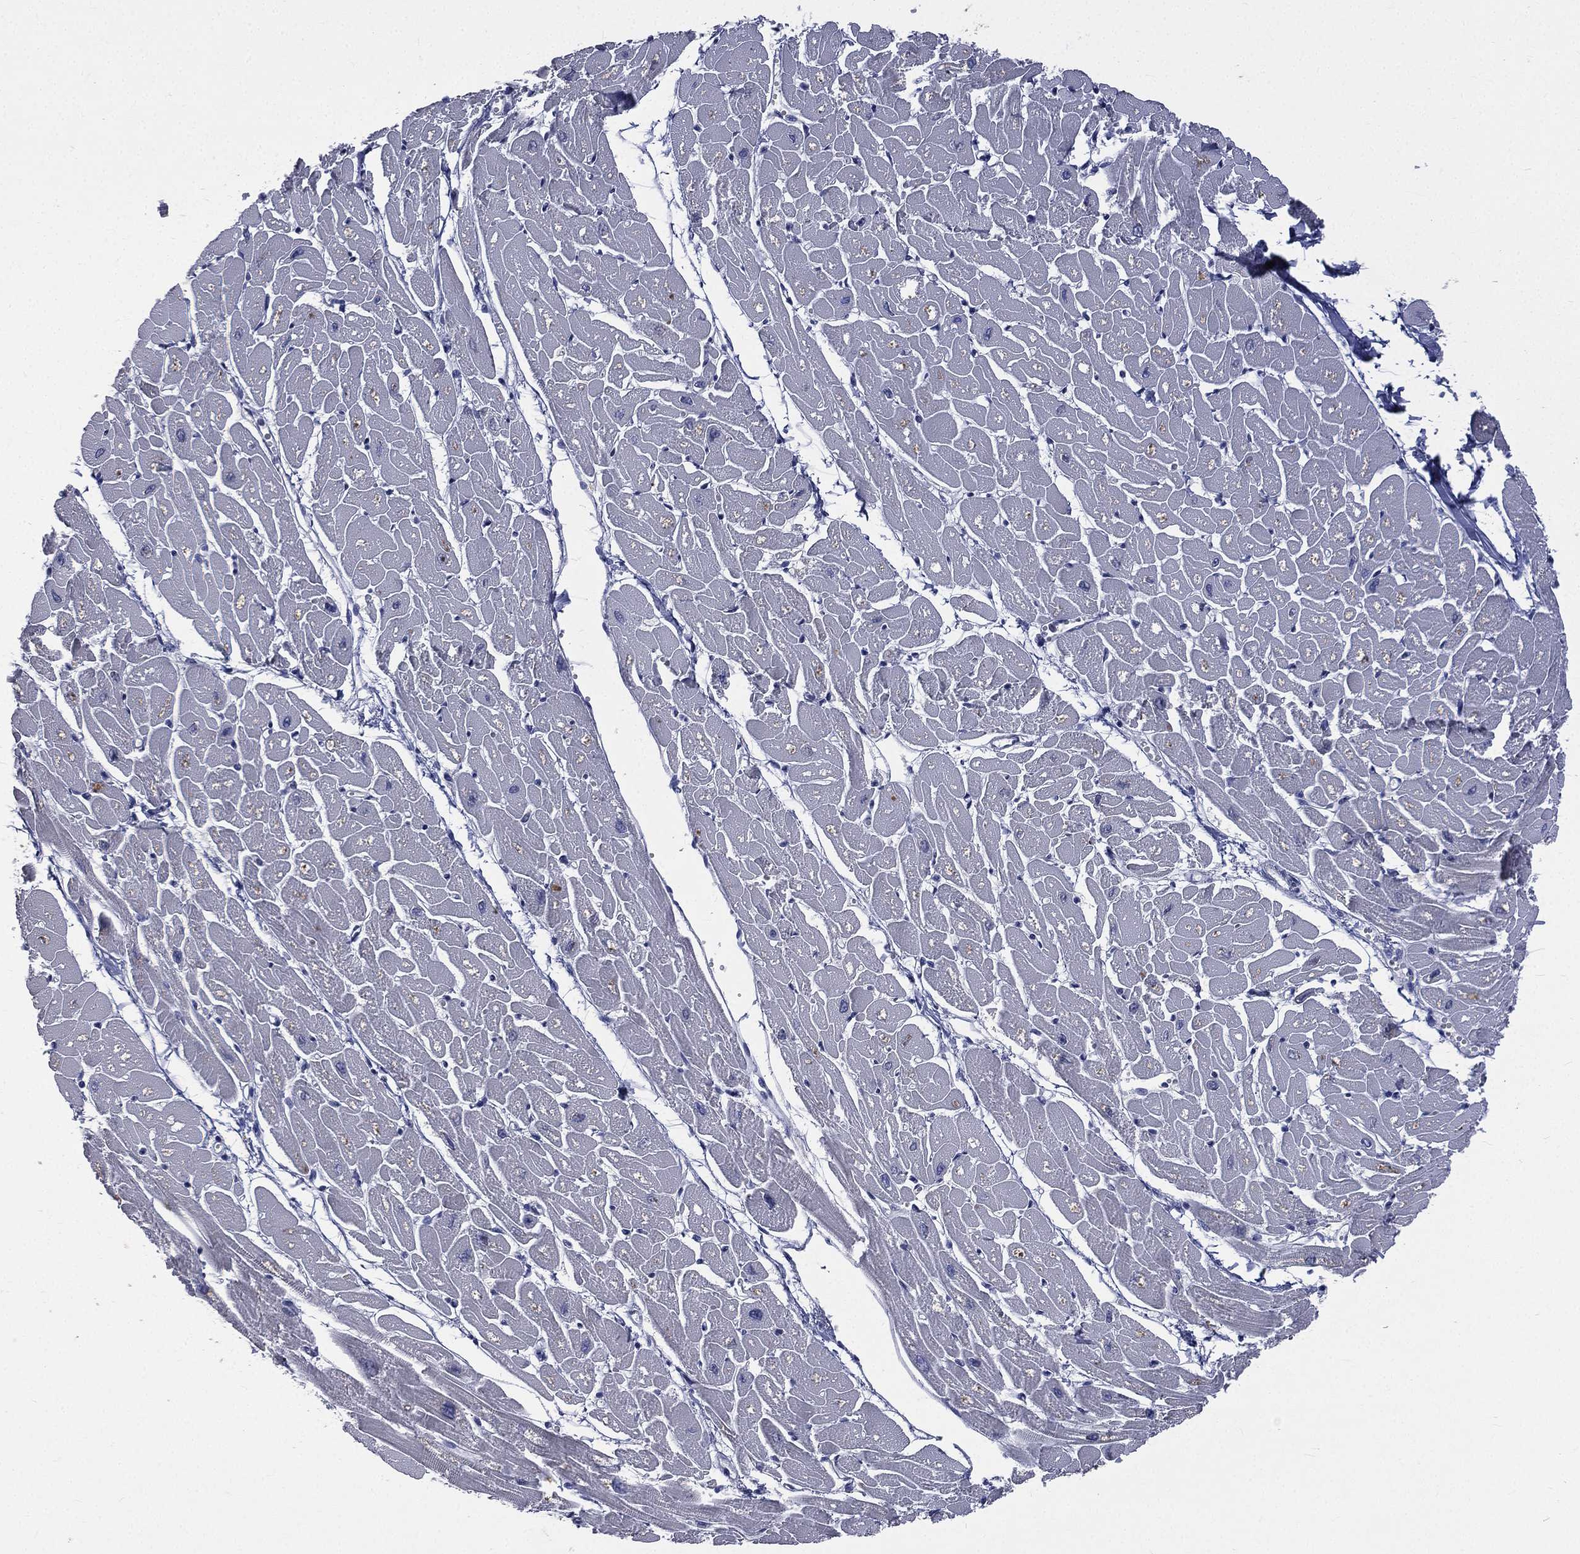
{"staining": {"intensity": "negative", "quantity": "none", "location": "none"}, "tissue": "heart muscle", "cell_type": "Cardiomyocytes", "image_type": "normal", "snomed": [{"axis": "morphology", "description": "Normal tissue, NOS"}, {"axis": "topography", "description": "Heart"}], "caption": "A histopathology image of heart muscle stained for a protein displays no brown staining in cardiomyocytes. The staining is performed using DAB brown chromogen with nuclei counter-stained in using hematoxylin.", "gene": "CA12", "patient": {"sex": "male", "age": 57}}